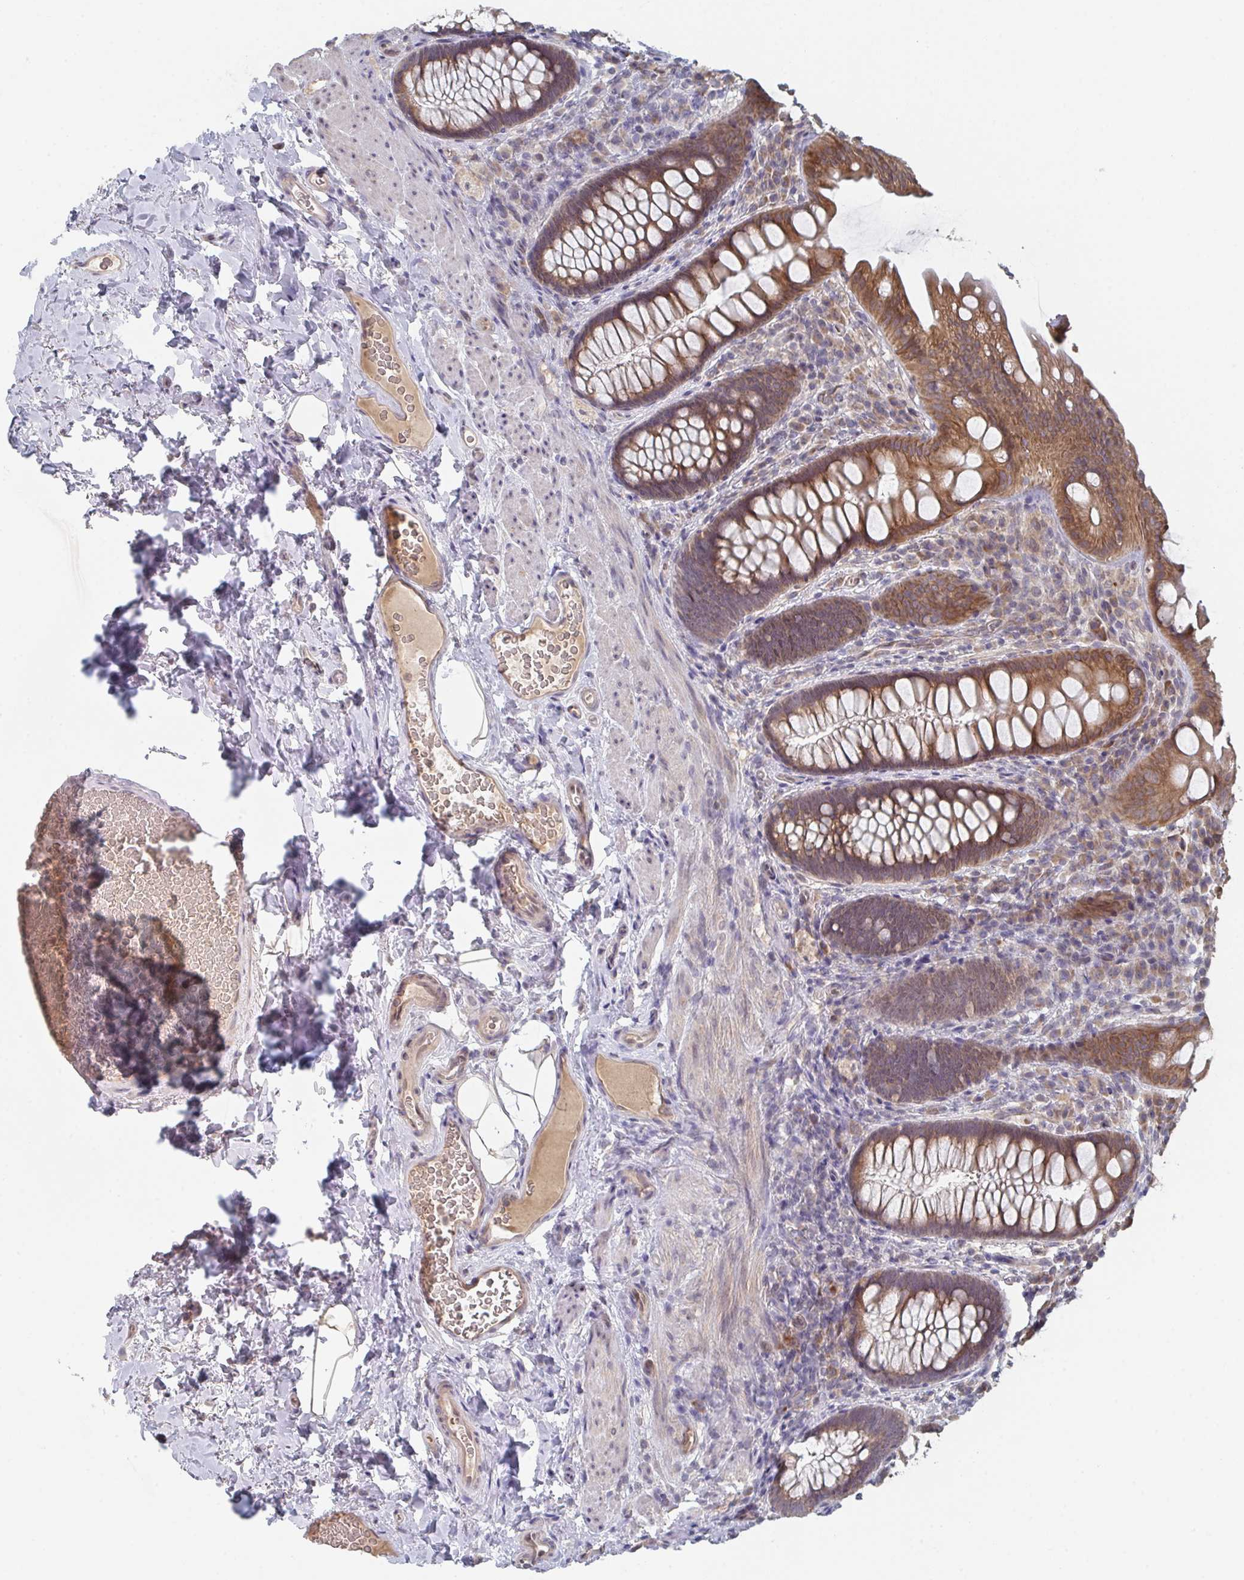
{"staining": {"intensity": "moderate", "quantity": ">75%", "location": "cytoplasmic/membranous"}, "tissue": "rectum", "cell_type": "Glandular cells", "image_type": "normal", "snomed": [{"axis": "morphology", "description": "Normal tissue, NOS"}, {"axis": "topography", "description": "Rectum"}], "caption": "About >75% of glandular cells in unremarkable human rectum display moderate cytoplasmic/membranous protein expression as visualized by brown immunohistochemical staining.", "gene": "ELOVL1", "patient": {"sex": "female", "age": 69}}